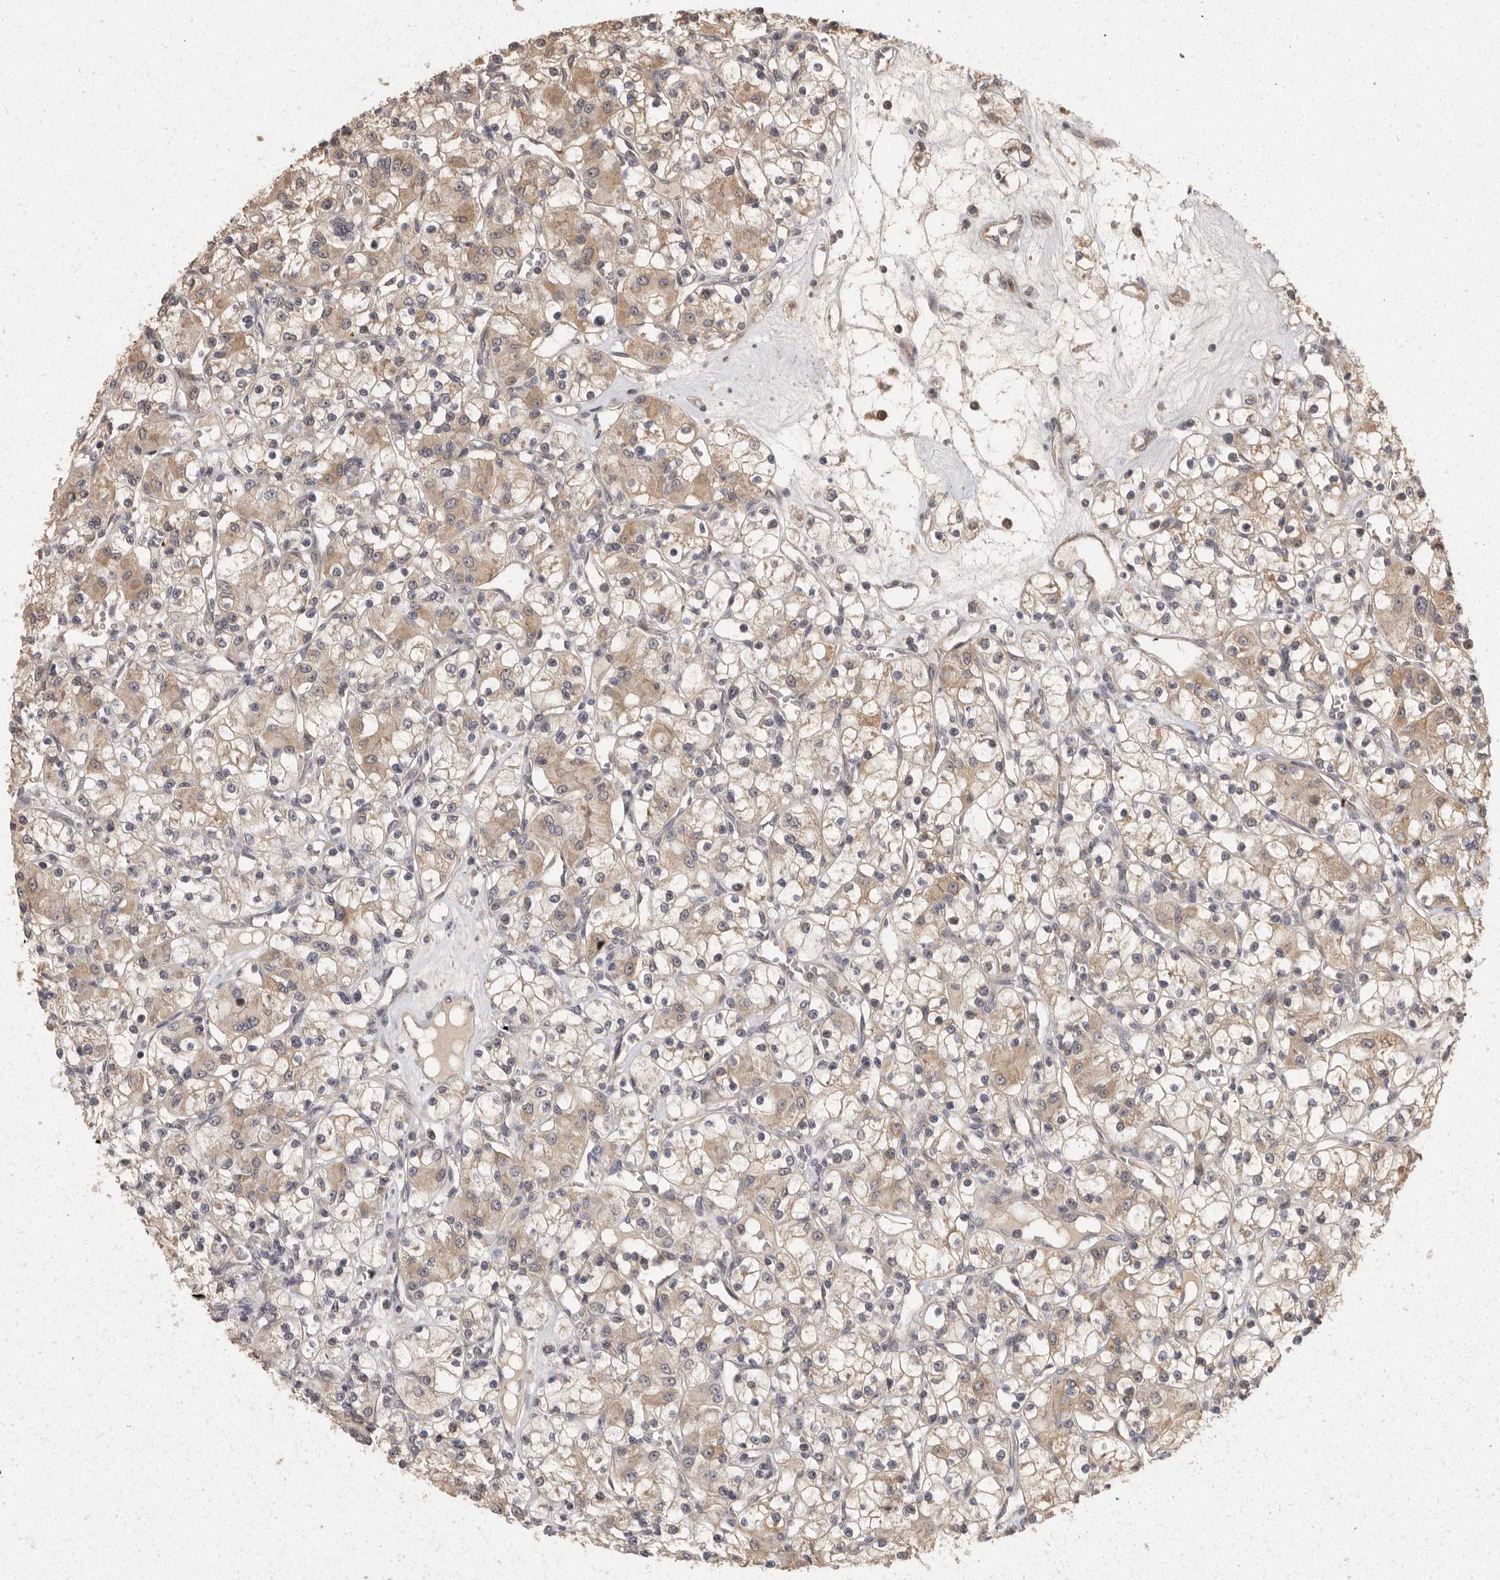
{"staining": {"intensity": "moderate", "quantity": ">75%", "location": "cytoplasmic/membranous"}, "tissue": "renal cancer", "cell_type": "Tumor cells", "image_type": "cancer", "snomed": [{"axis": "morphology", "description": "Adenocarcinoma, NOS"}, {"axis": "topography", "description": "Kidney"}], "caption": "A histopathology image of human renal adenocarcinoma stained for a protein reveals moderate cytoplasmic/membranous brown staining in tumor cells.", "gene": "BAIAP2", "patient": {"sex": "female", "age": 59}}